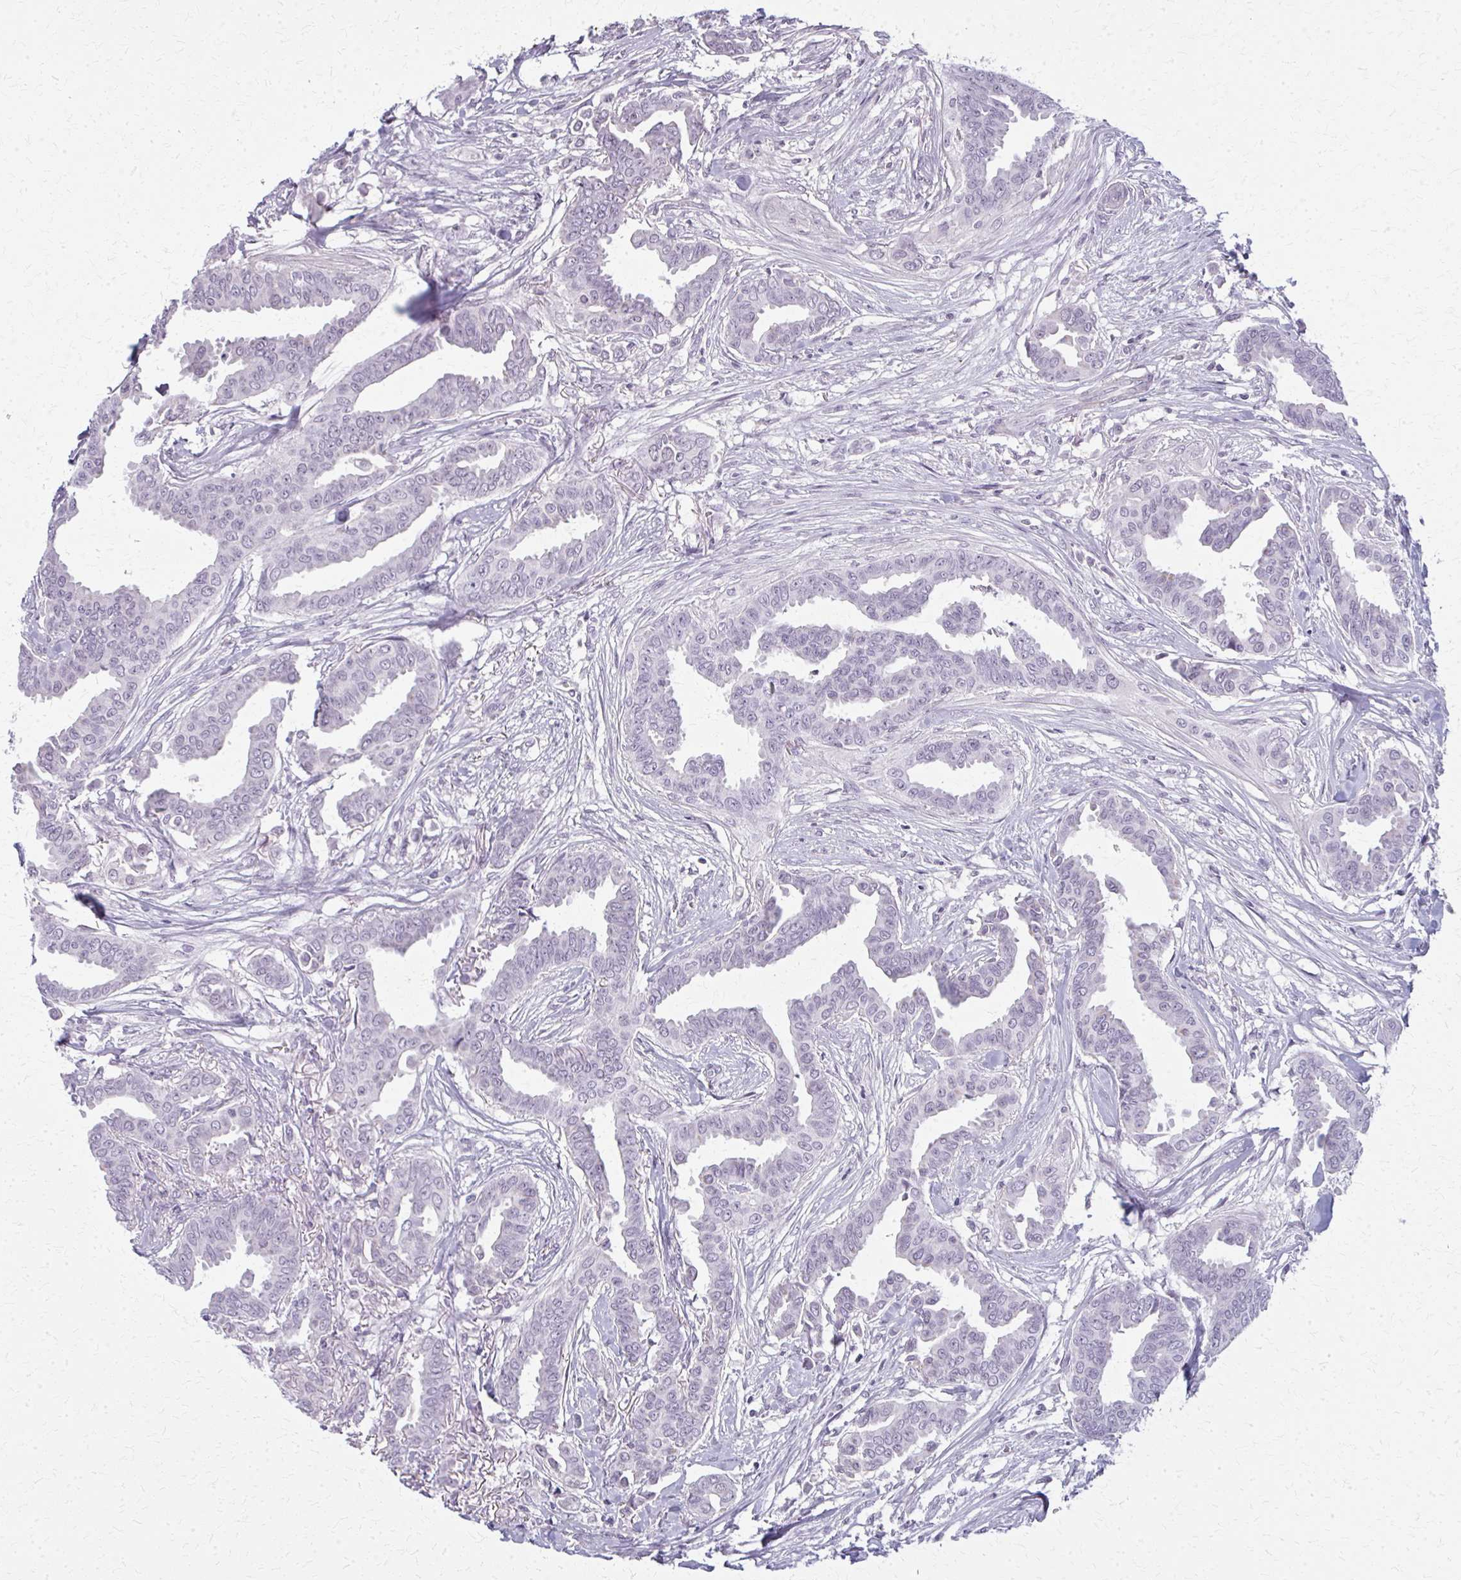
{"staining": {"intensity": "negative", "quantity": "none", "location": "none"}, "tissue": "breast cancer", "cell_type": "Tumor cells", "image_type": "cancer", "snomed": [{"axis": "morphology", "description": "Duct carcinoma"}, {"axis": "topography", "description": "Breast"}], "caption": "The IHC image has no significant staining in tumor cells of breast infiltrating ductal carcinoma tissue. Brightfield microscopy of IHC stained with DAB (3,3'-diaminobenzidine) (brown) and hematoxylin (blue), captured at high magnification.", "gene": "CASQ2", "patient": {"sex": "female", "age": 45}}